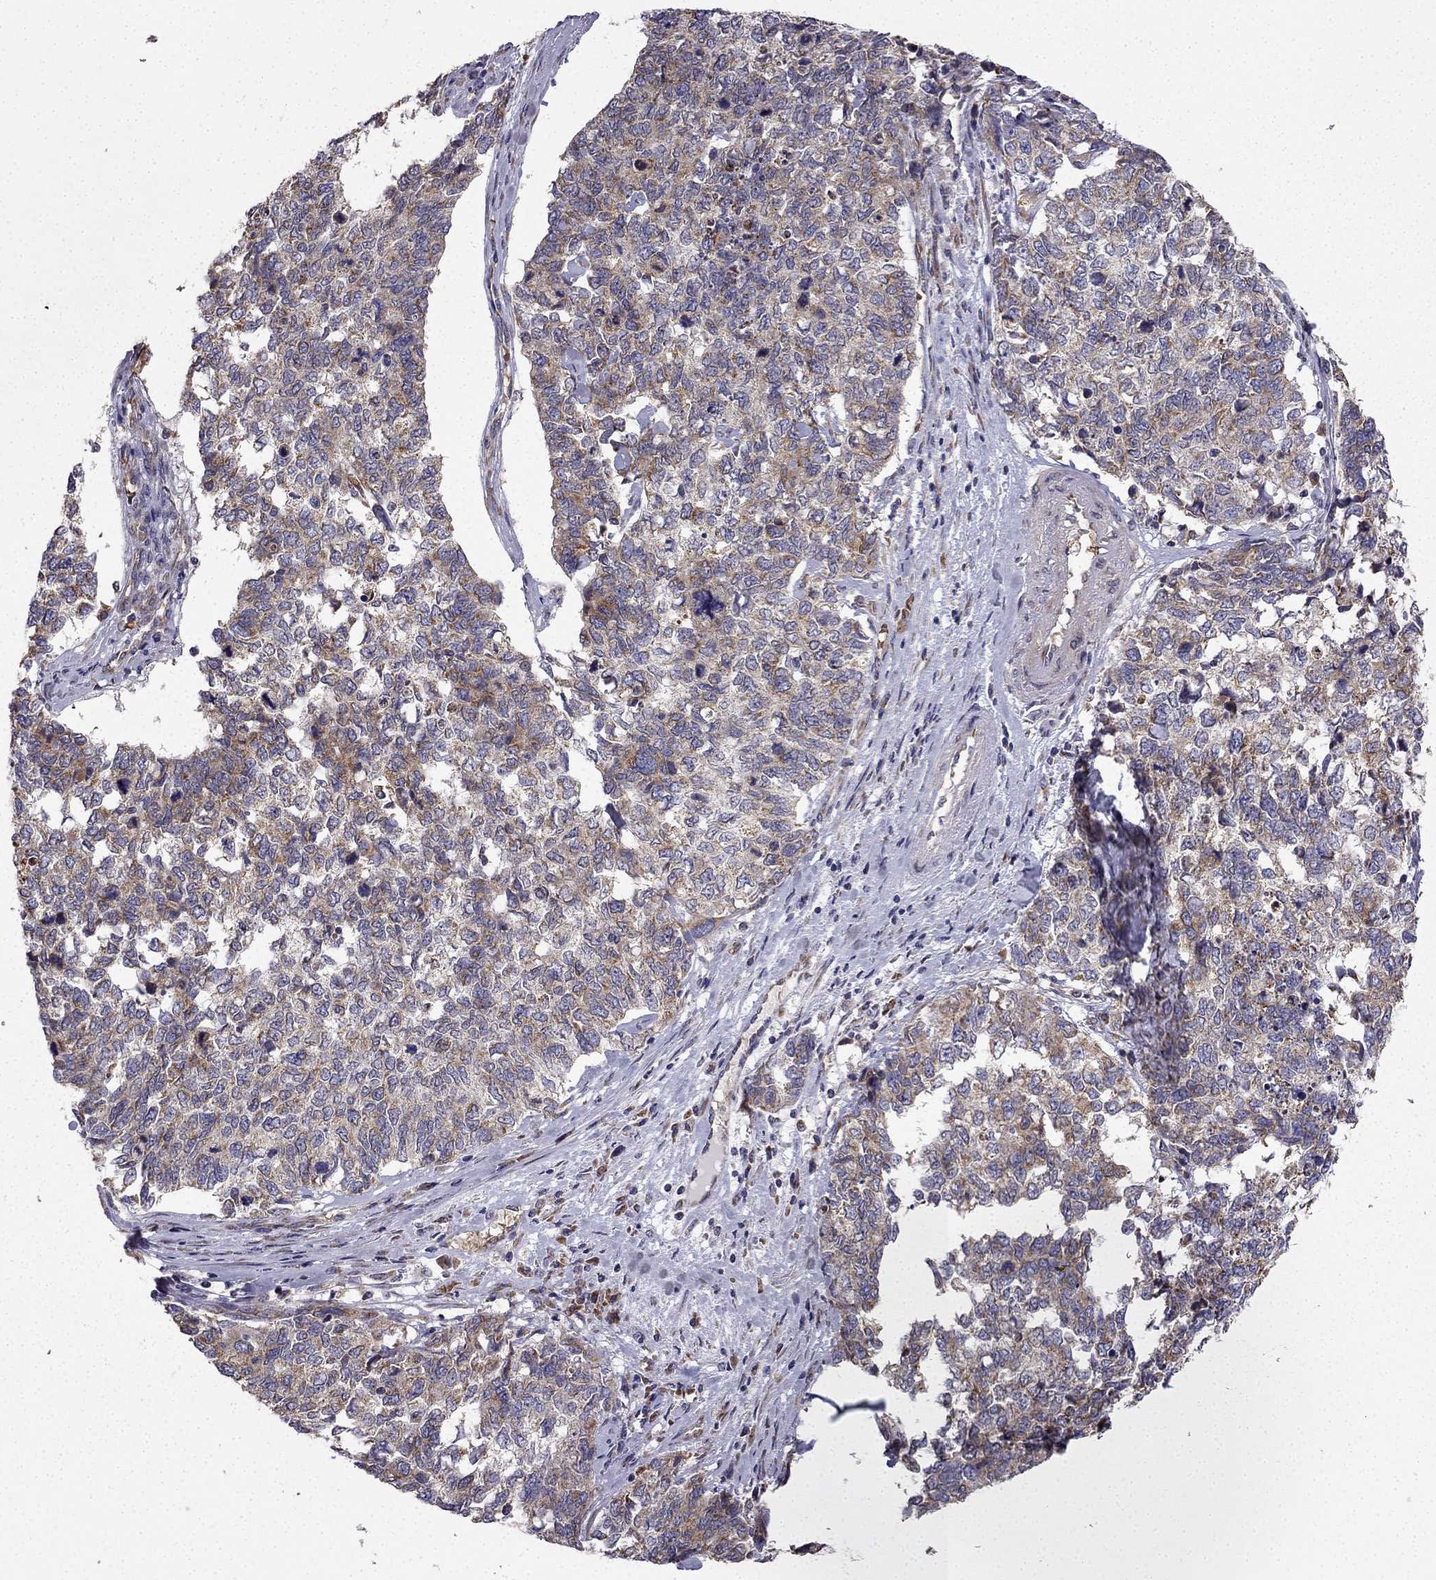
{"staining": {"intensity": "moderate", "quantity": "25%-75%", "location": "cytoplasmic/membranous"}, "tissue": "cervical cancer", "cell_type": "Tumor cells", "image_type": "cancer", "snomed": [{"axis": "morphology", "description": "Squamous cell carcinoma, NOS"}, {"axis": "topography", "description": "Cervix"}], "caption": "DAB (3,3'-diaminobenzidine) immunohistochemical staining of cervical cancer exhibits moderate cytoplasmic/membranous protein staining in approximately 25%-75% of tumor cells. (DAB IHC, brown staining for protein, blue staining for nuclei).", "gene": "B4GALT7", "patient": {"sex": "female", "age": 63}}